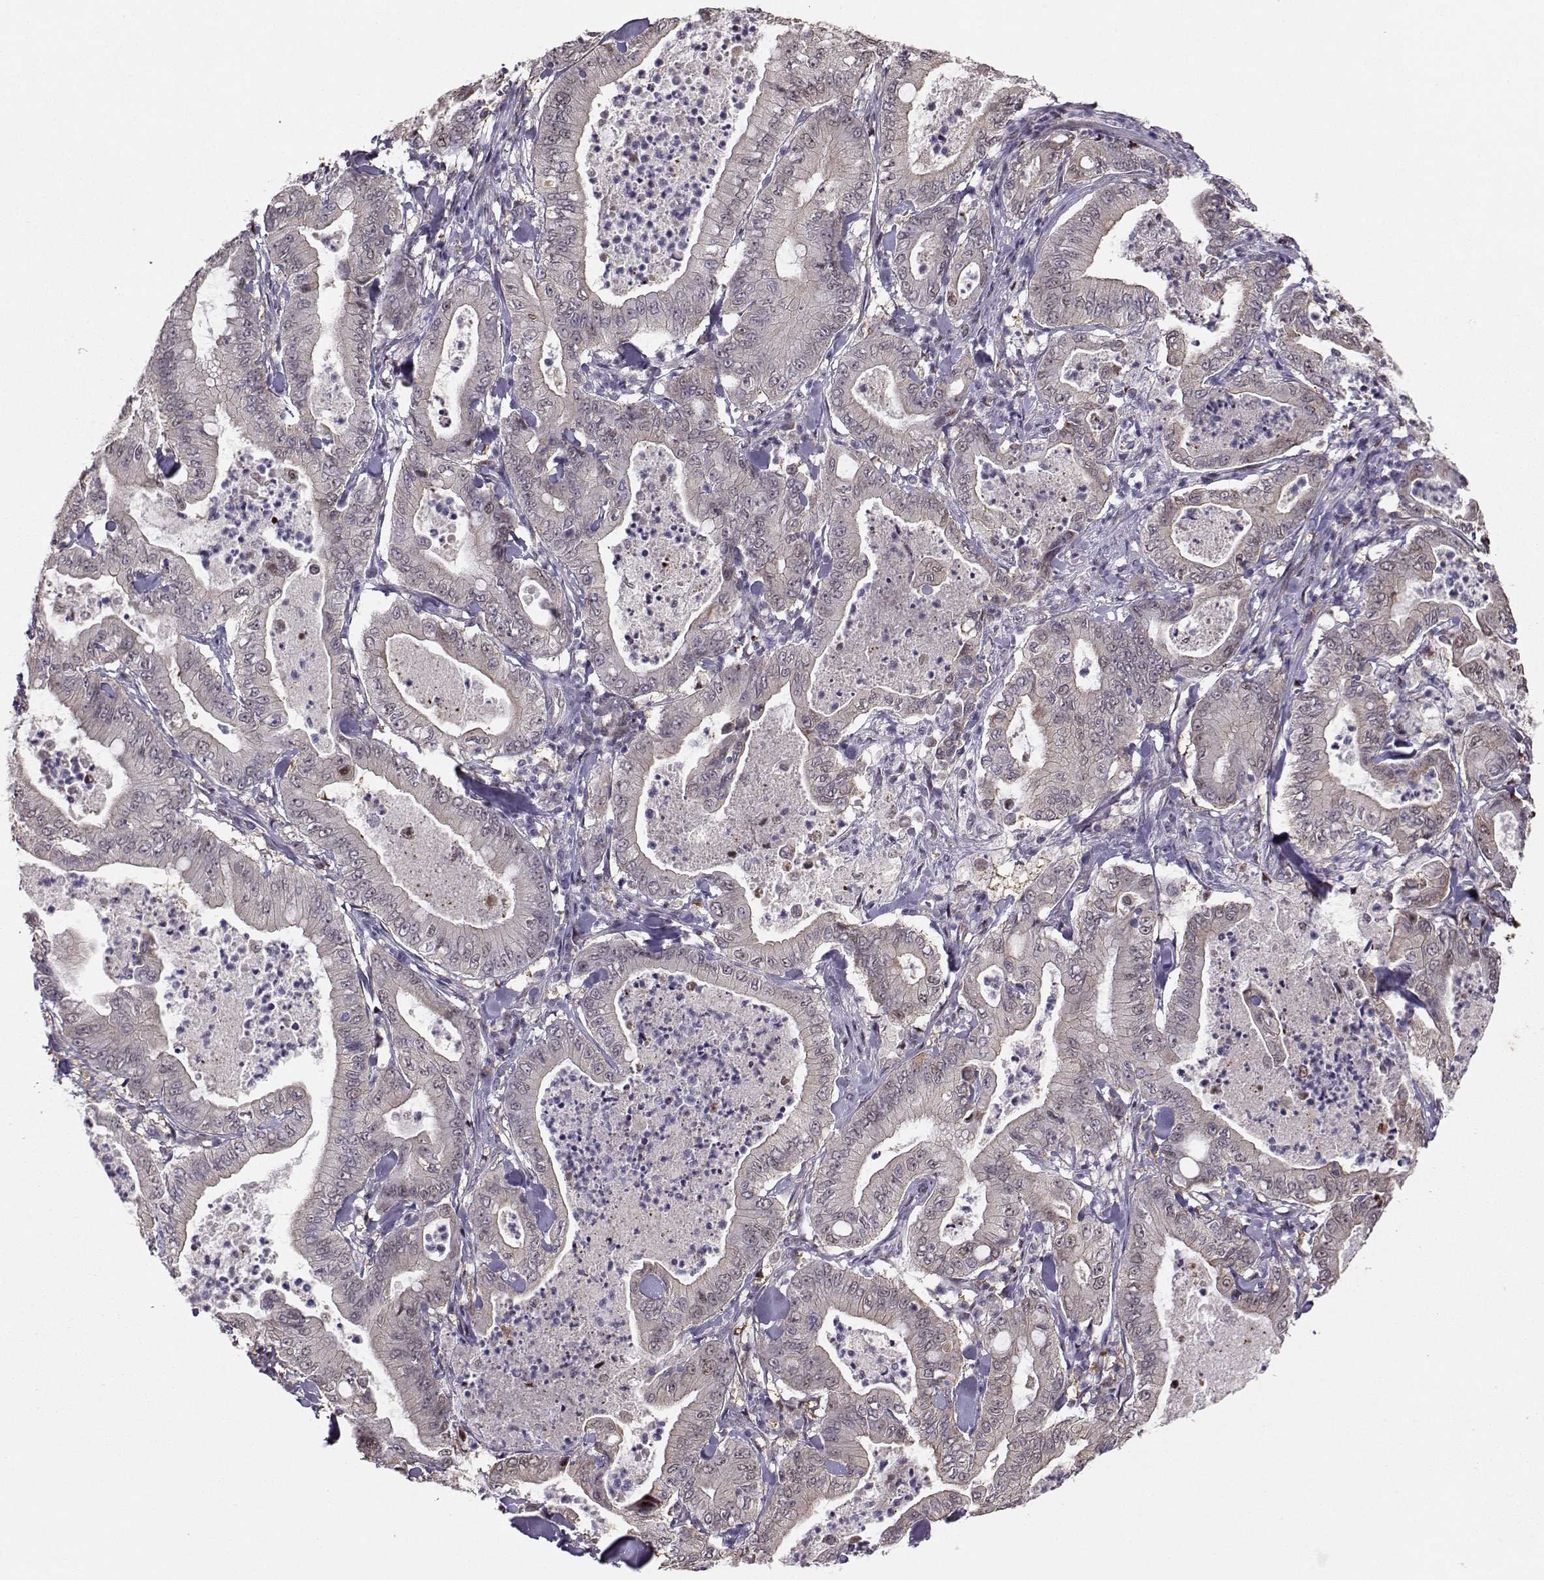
{"staining": {"intensity": "negative", "quantity": "none", "location": "none"}, "tissue": "pancreatic cancer", "cell_type": "Tumor cells", "image_type": "cancer", "snomed": [{"axis": "morphology", "description": "Adenocarcinoma, NOS"}, {"axis": "topography", "description": "Pancreas"}], "caption": "This is an immunohistochemistry (IHC) photomicrograph of adenocarcinoma (pancreatic). There is no positivity in tumor cells.", "gene": "PKP2", "patient": {"sex": "male", "age": 71}}